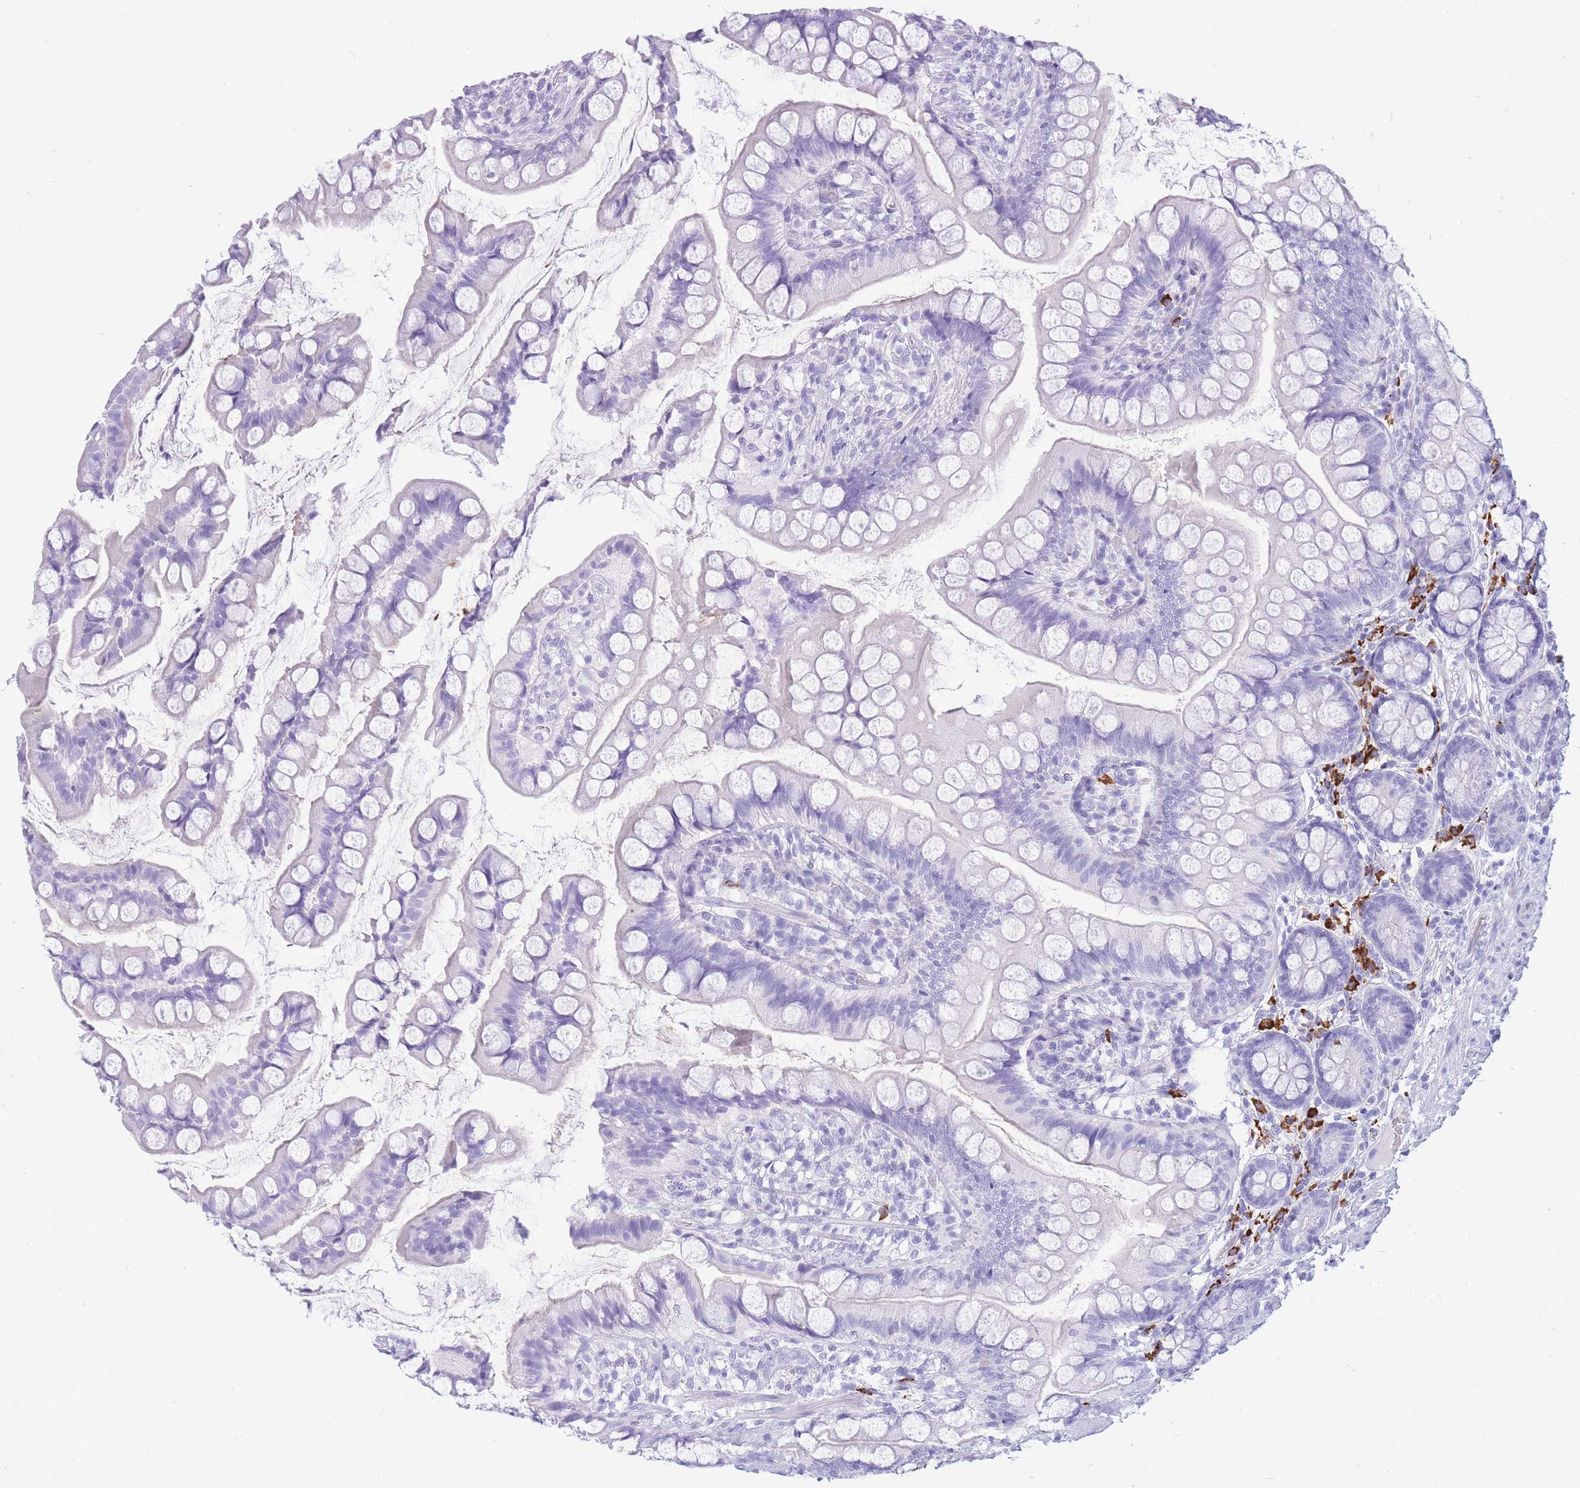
{"staining": {"intensity": "negative", "quantity": "none", "location": "none"}, "tissue": "small intestine", "cell_type": "Glandular cells", "image_type": "normal", "snomed": [{"axis": "morphology", "description": "Normal tissue, NOS"}, {"axis": "topography", "description": "Small intestine"}], "caption": "An image of human small intestine is negative for staining in glandular cells. (Brightfield microscopy of DAB immunohistochemistry (IHC) at high magnification).", "gene": "ZFP62", "patient": {"sex": "male", "age": 70}}